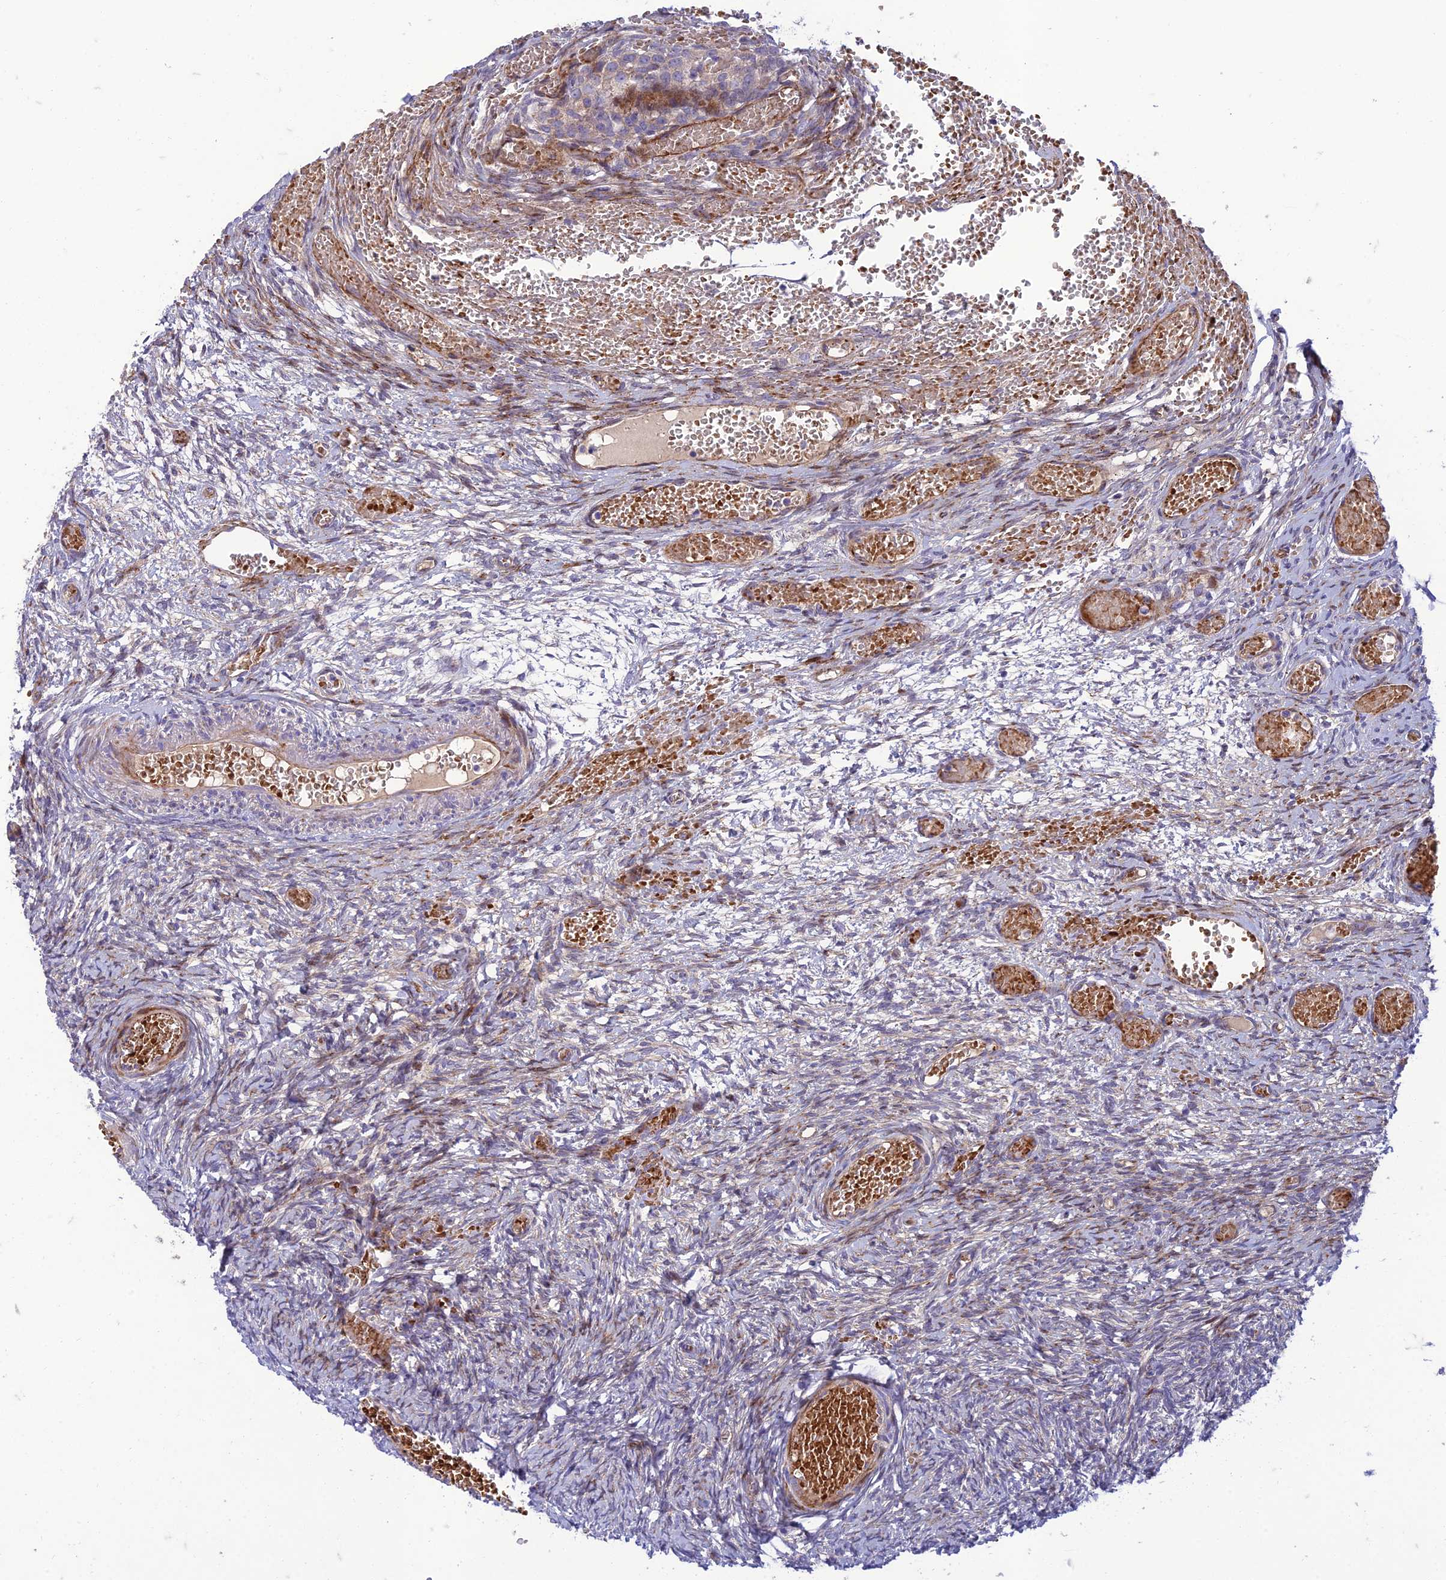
{"staining": {"intensity": "weak", "quantity": "<25%", "location": "cytoplasmic/membranous"}, "tissue": "ovary", "cell_type": "Ovarian stroma cells", "image_type": "normal", "snomed": [{"axis": "morphology", "description": "Adenocarcinoma, NOS"}, {"axis": "topography", "description": "Endometrium"}], "caption": "This is an immunohistochemistry micrograph of normal human ovary. There is no positivity in ovarian stroma cells.", "gene": "SEL1L3", "patient": {"sex": "female", "age": 32}}